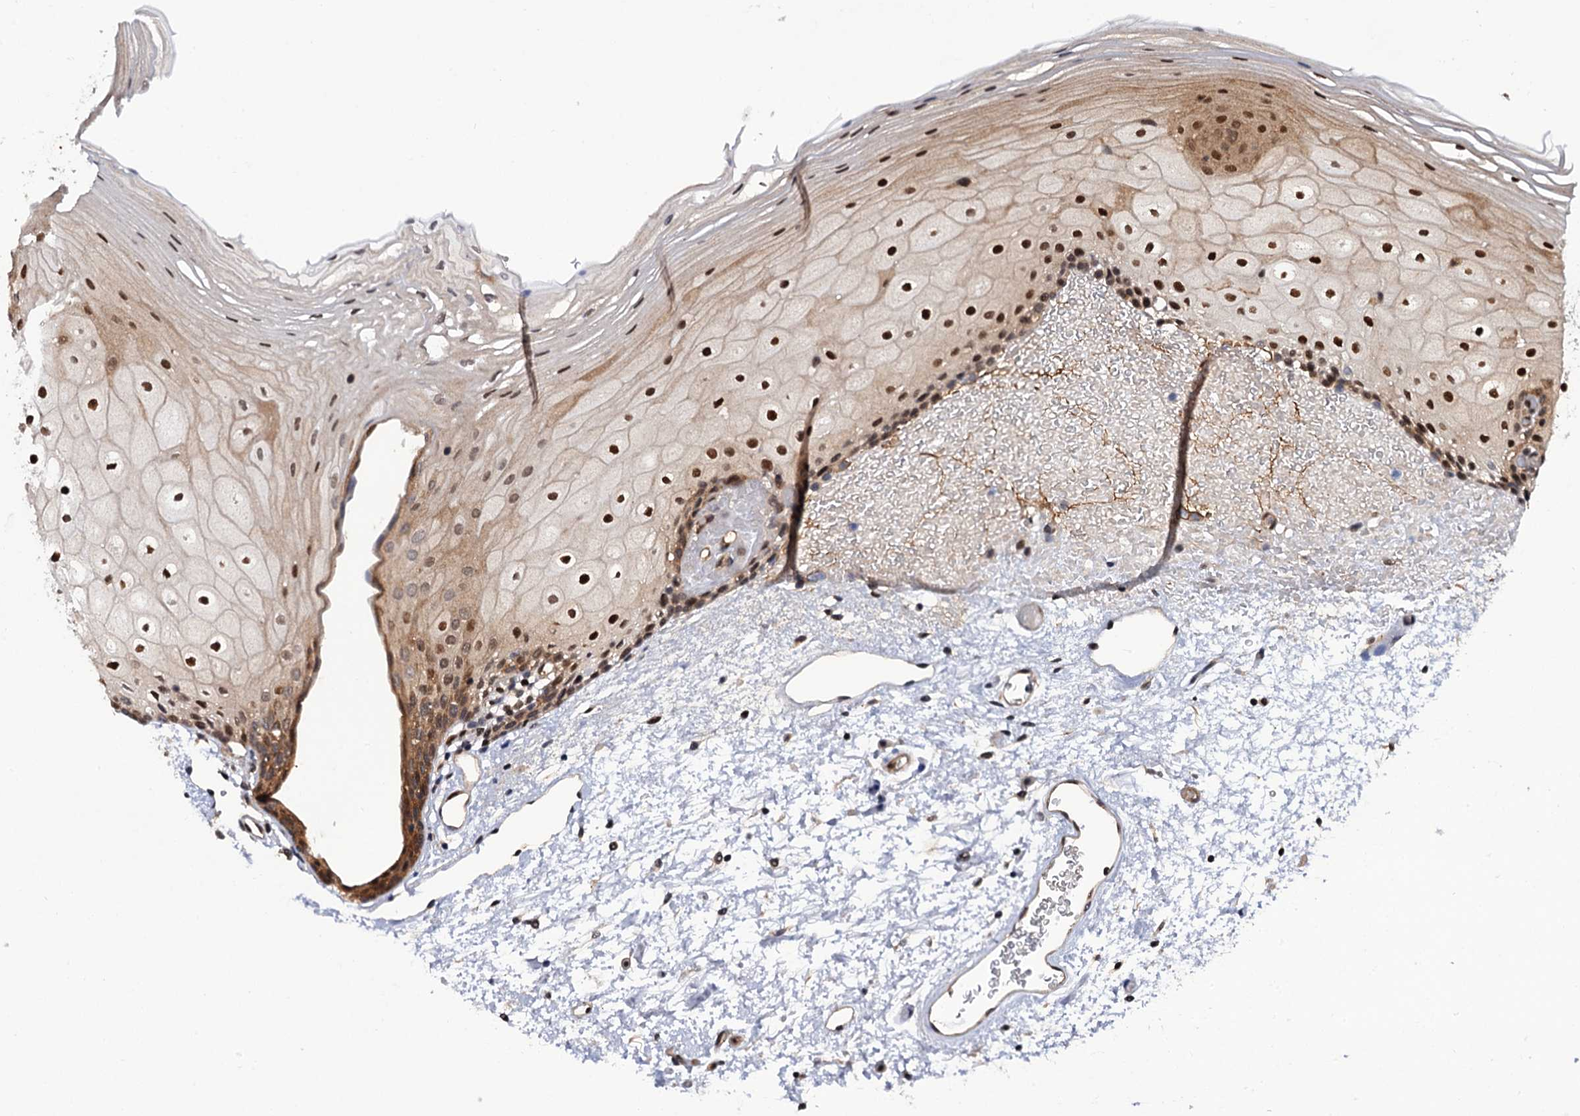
{"staining": {"intensity": "moderate", "quantity": ">75%", "location": "cytoplasmic/membranous,nuclear"}, "tissue": "oral mucosa", "cell_type": "Squamous epithelial cells", "image_type": "normal", "snomed": [{"axis": "morphology", "description": "Normal tissue, NOS"}, {"axis": "topography", "description": "Oral tissue"}], "caption": "Unremarkable oral mucosa demonstrates moderate cytoplasmic/membranous,nuclear positivity in approximately >75% of squamous epithelial cells.", "gene": "CDC23", "patient": {"sex": "female", "age": 70}}